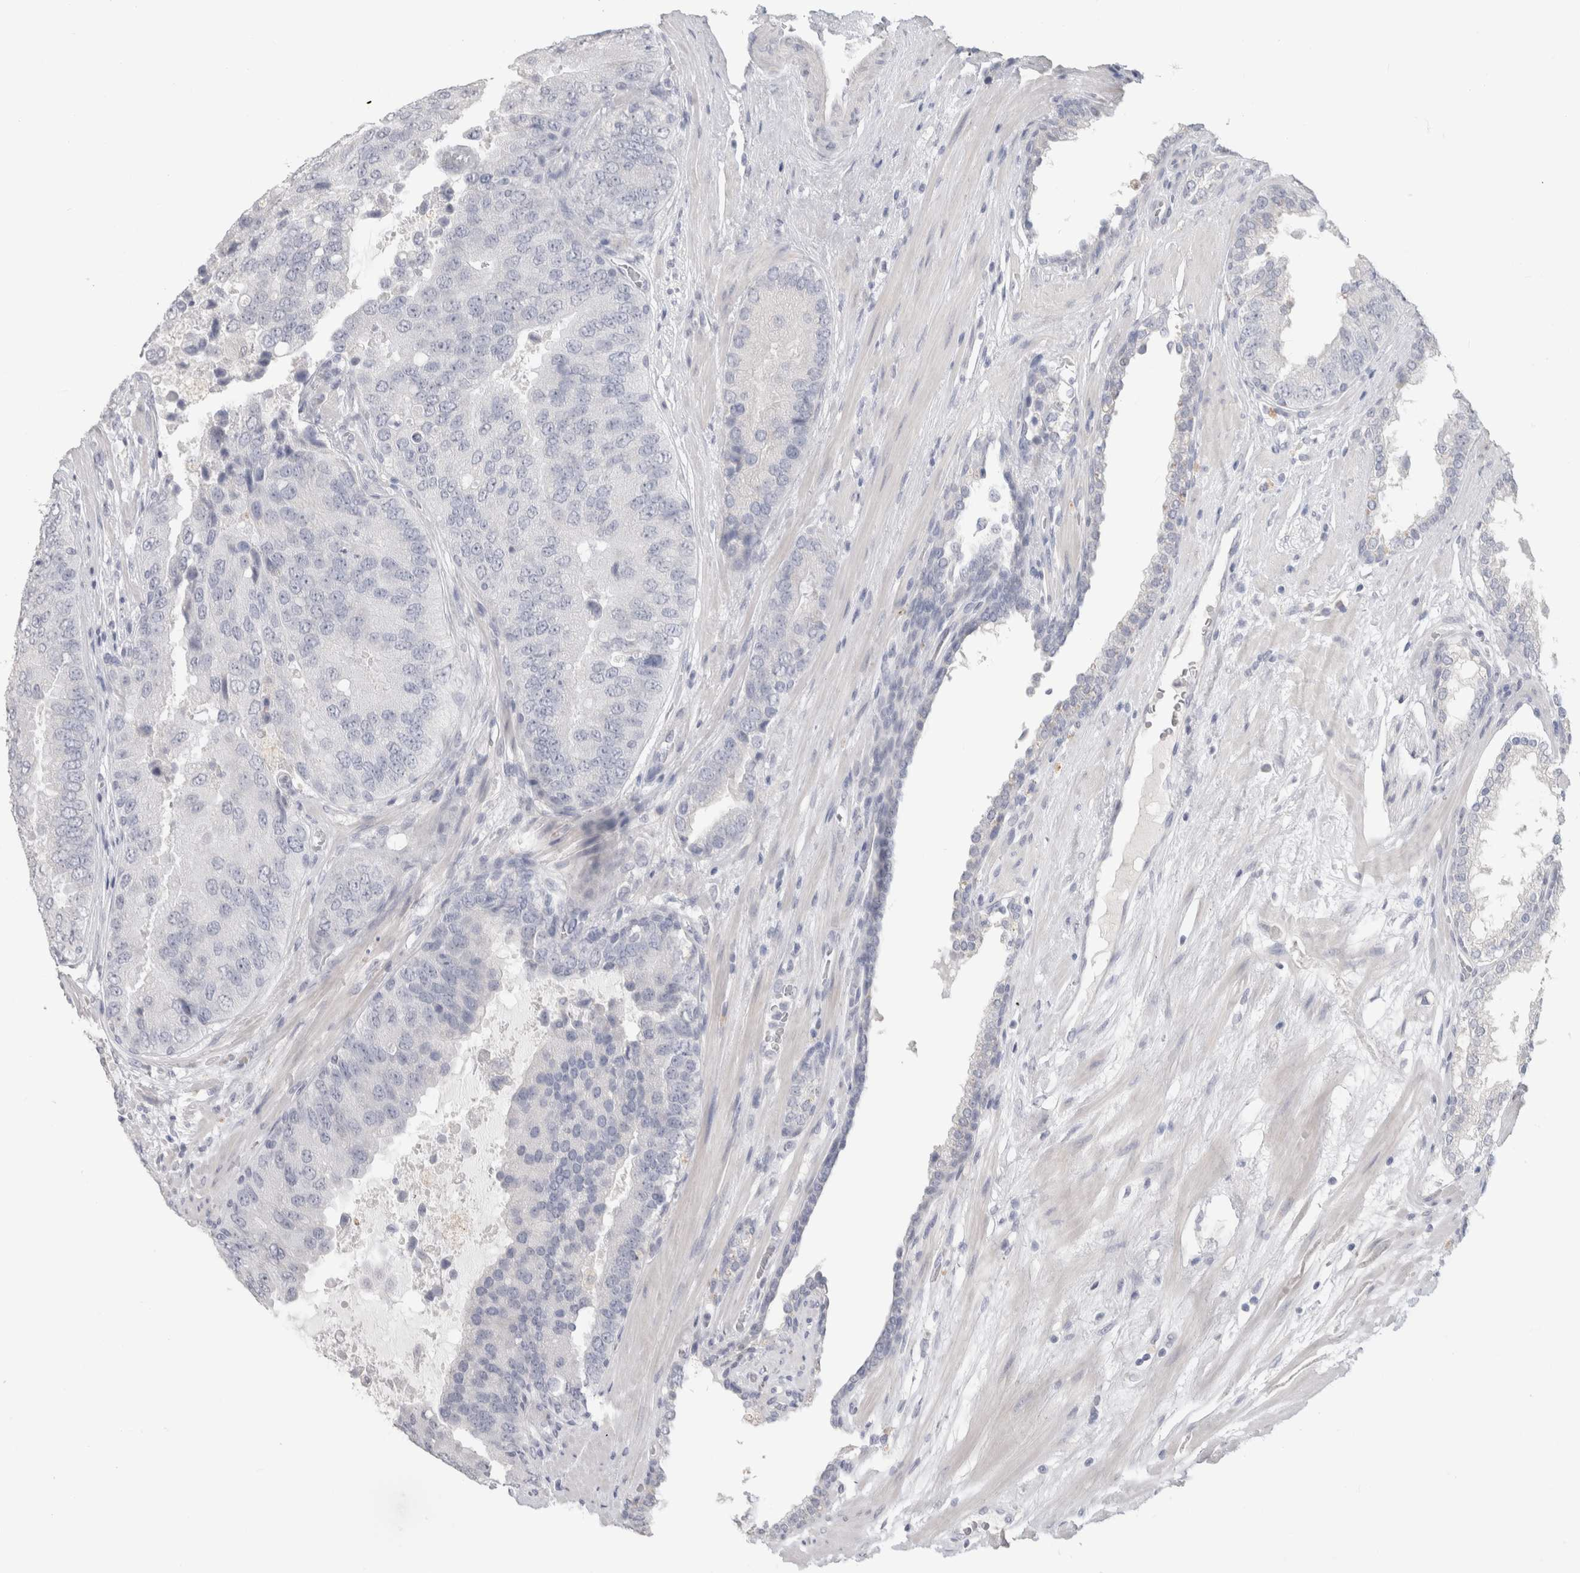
{"staining": {"intensity": "negative", "quantity": "none", "location": "none"}, "tissue": "prostate cancer", "cell_type": "Tumor cells", "image_type": "cancer", "snomed": [{"axis": "morphology", "description": "Adenocarcinoma, High grade"}, {"axis": "topography", "description": "Prostate"}], "caption": "Immunohistochemical staining of human prostate cancer (adenocarcinoma (high-grade)) shows no significant staining in tumor cells.", "gene": "SLC6A1", "patient": {"sex": "male", "age": 70}}